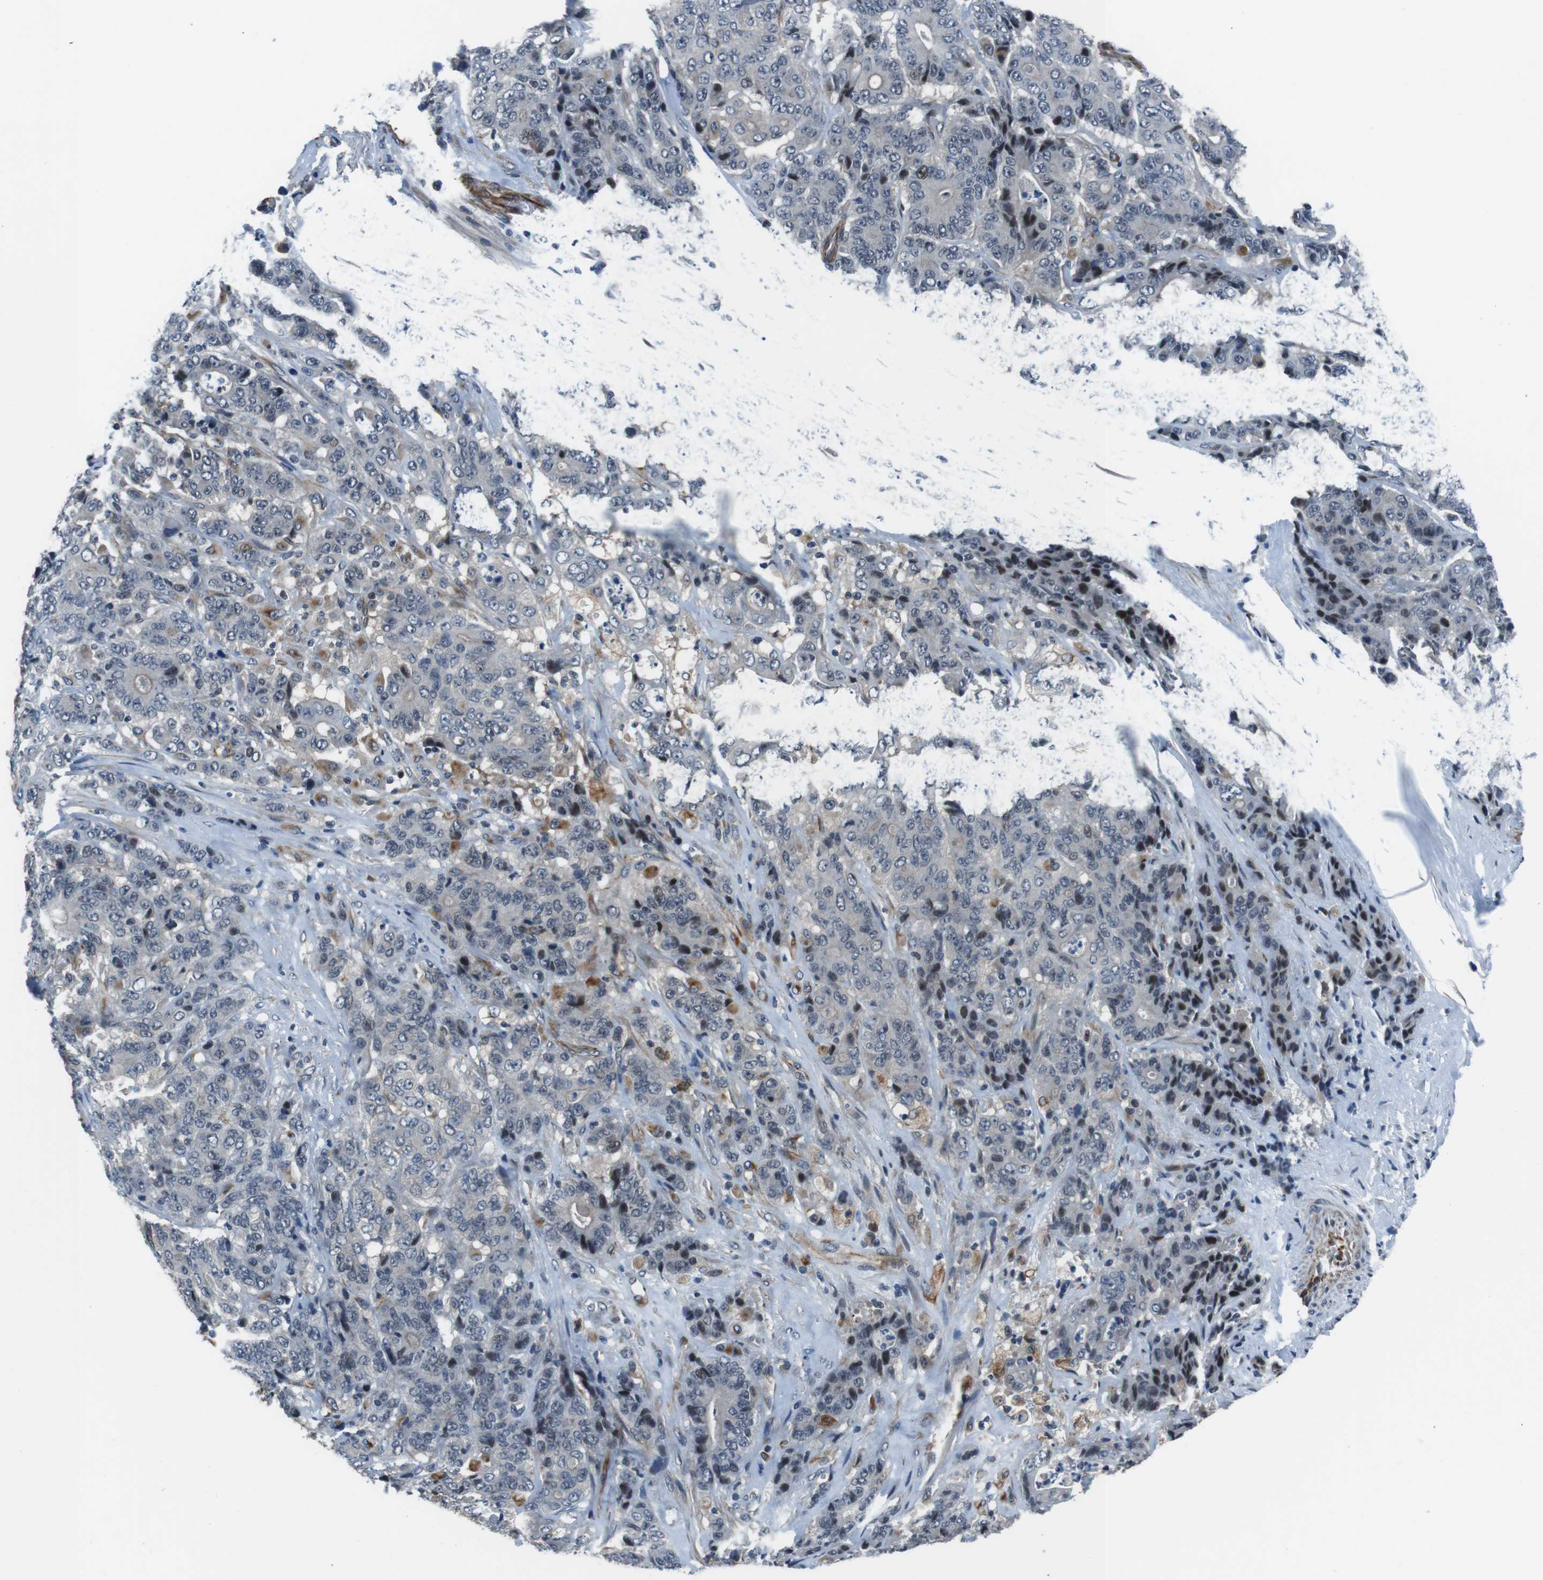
{"staining": {"intensity": "moderate", "quantity": "<25%", "location": "nuclear"}, "tissue": "stomach cancer", "cell_type": "Tumor cells", "image_type": "cancer", "snomed": [{"axis": "morphology", "description": "Adenocarcinoma, NOS"}, {"axis": "topography", "description": "Stomach"}], "caption": "High-power microscopy captured an IHC histopathology image of stomach adenocarcinoma, revealing moderate nuclear positivity in approximately <25% of tumor cells. The staining was performed using DAB (3,3'-diaminobenzidine) to visualize the protein expression in brown, while the nuclei were stained in blue with hematoxylin (Magnification: 20x).", "gene": "LRRC49", "patient": {"sex": "female", "age": 73}}